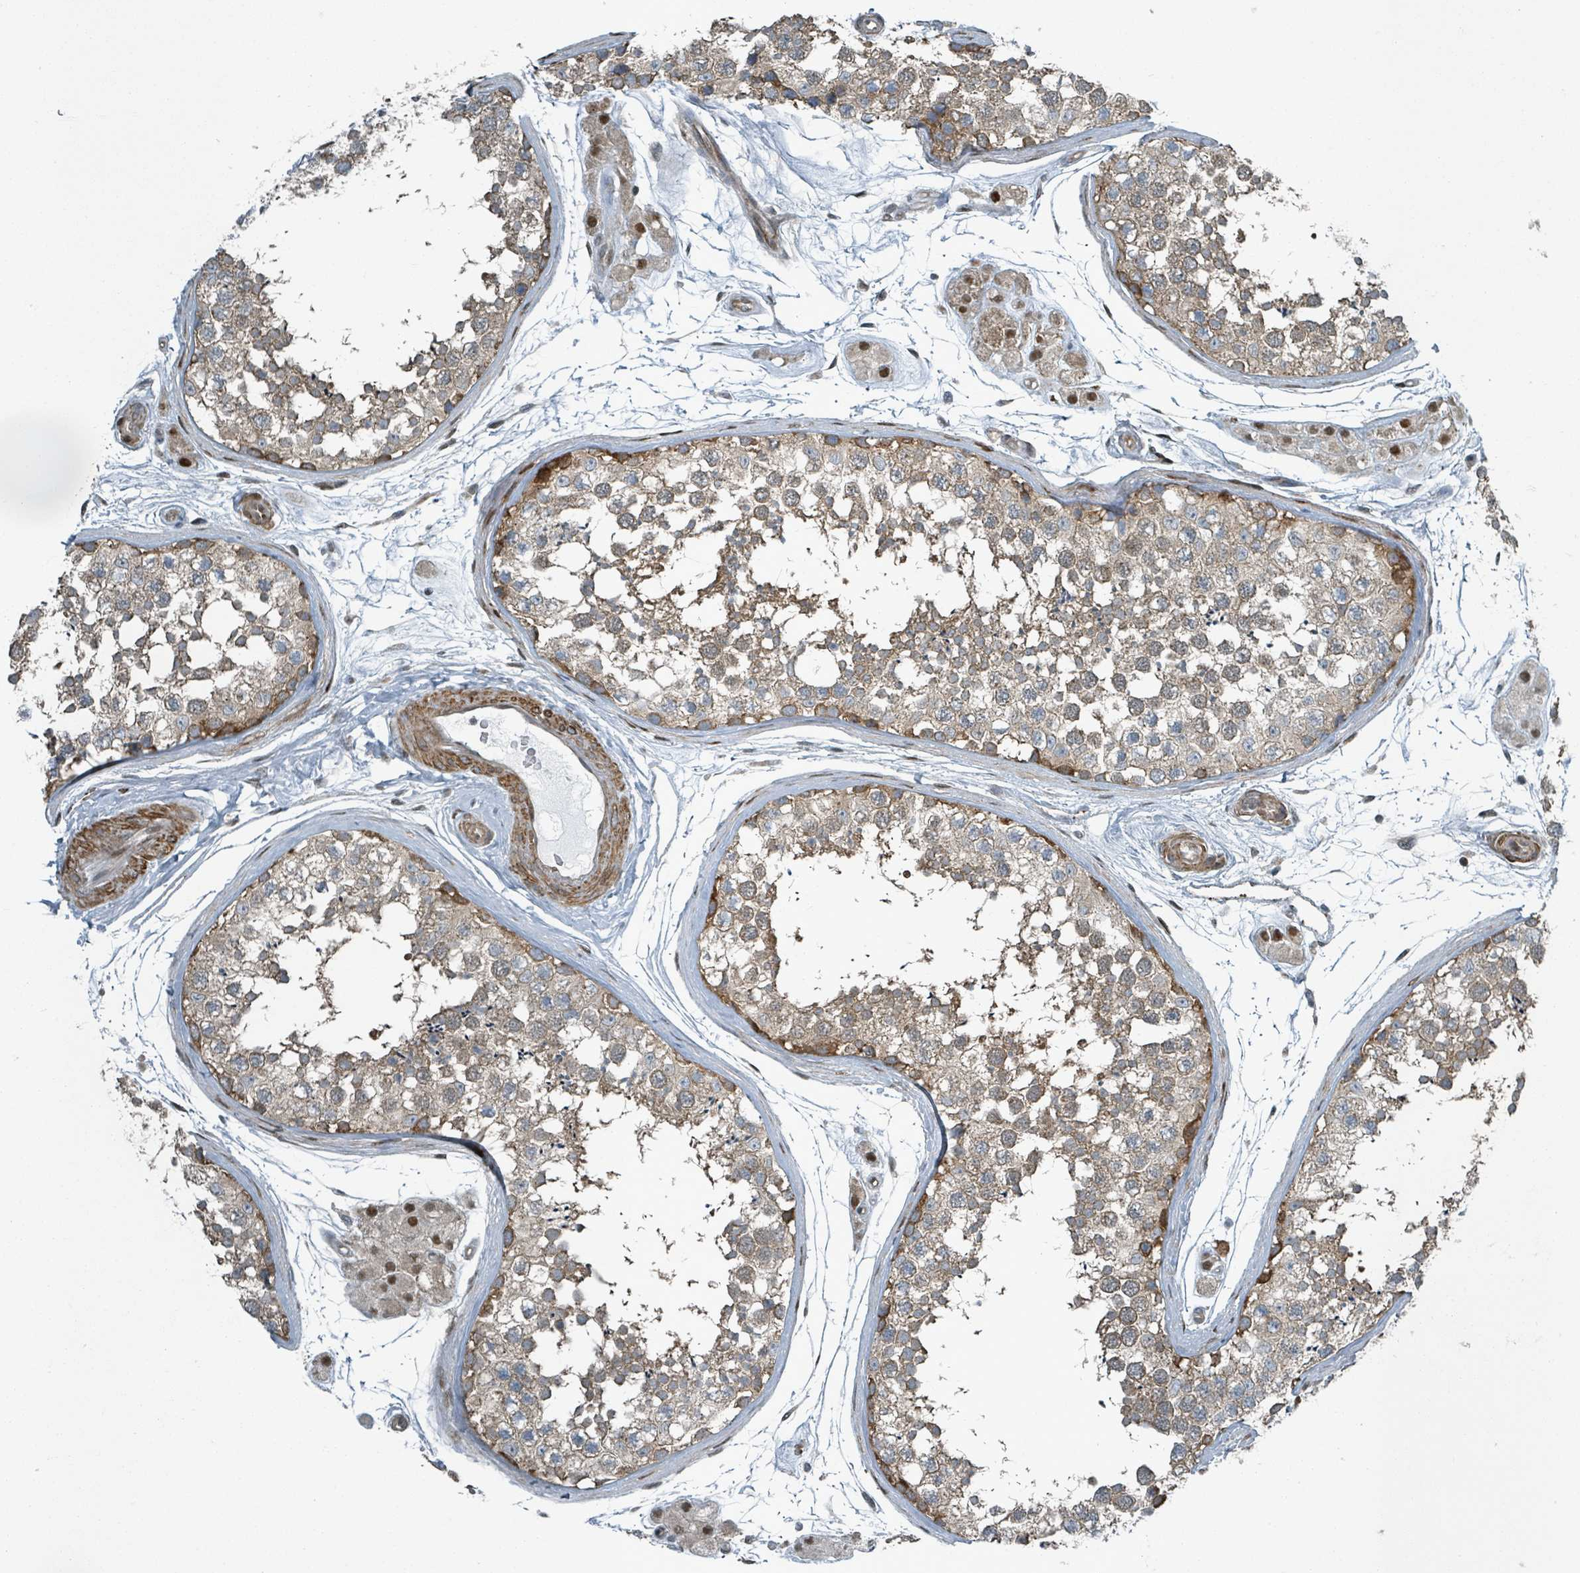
{"staining": {"intensity": "moderate", "quantity": "25%-75%", "location": "cytoplasmic/membranous"}, "tissue": "testis", "cell_type": "Cells in seminiferous ducts", "image_type": "normal", "snomed": [{"axis": "morphology", "description": "Normal tissue, NOS"}, {"axis": "topography", "description": "Testis"}], "caption": "Immunohistochemistry (IHC) (DAB (3,3'-diaminobenzidine)) staining of unremarkable testis exhibits moderate cytoplasmic/membranous protein positivity in about 25%-75% of cells in seminiferous ducts.", "gene": "RHPN2", "patient": {"sex": "male", "age": 56}}